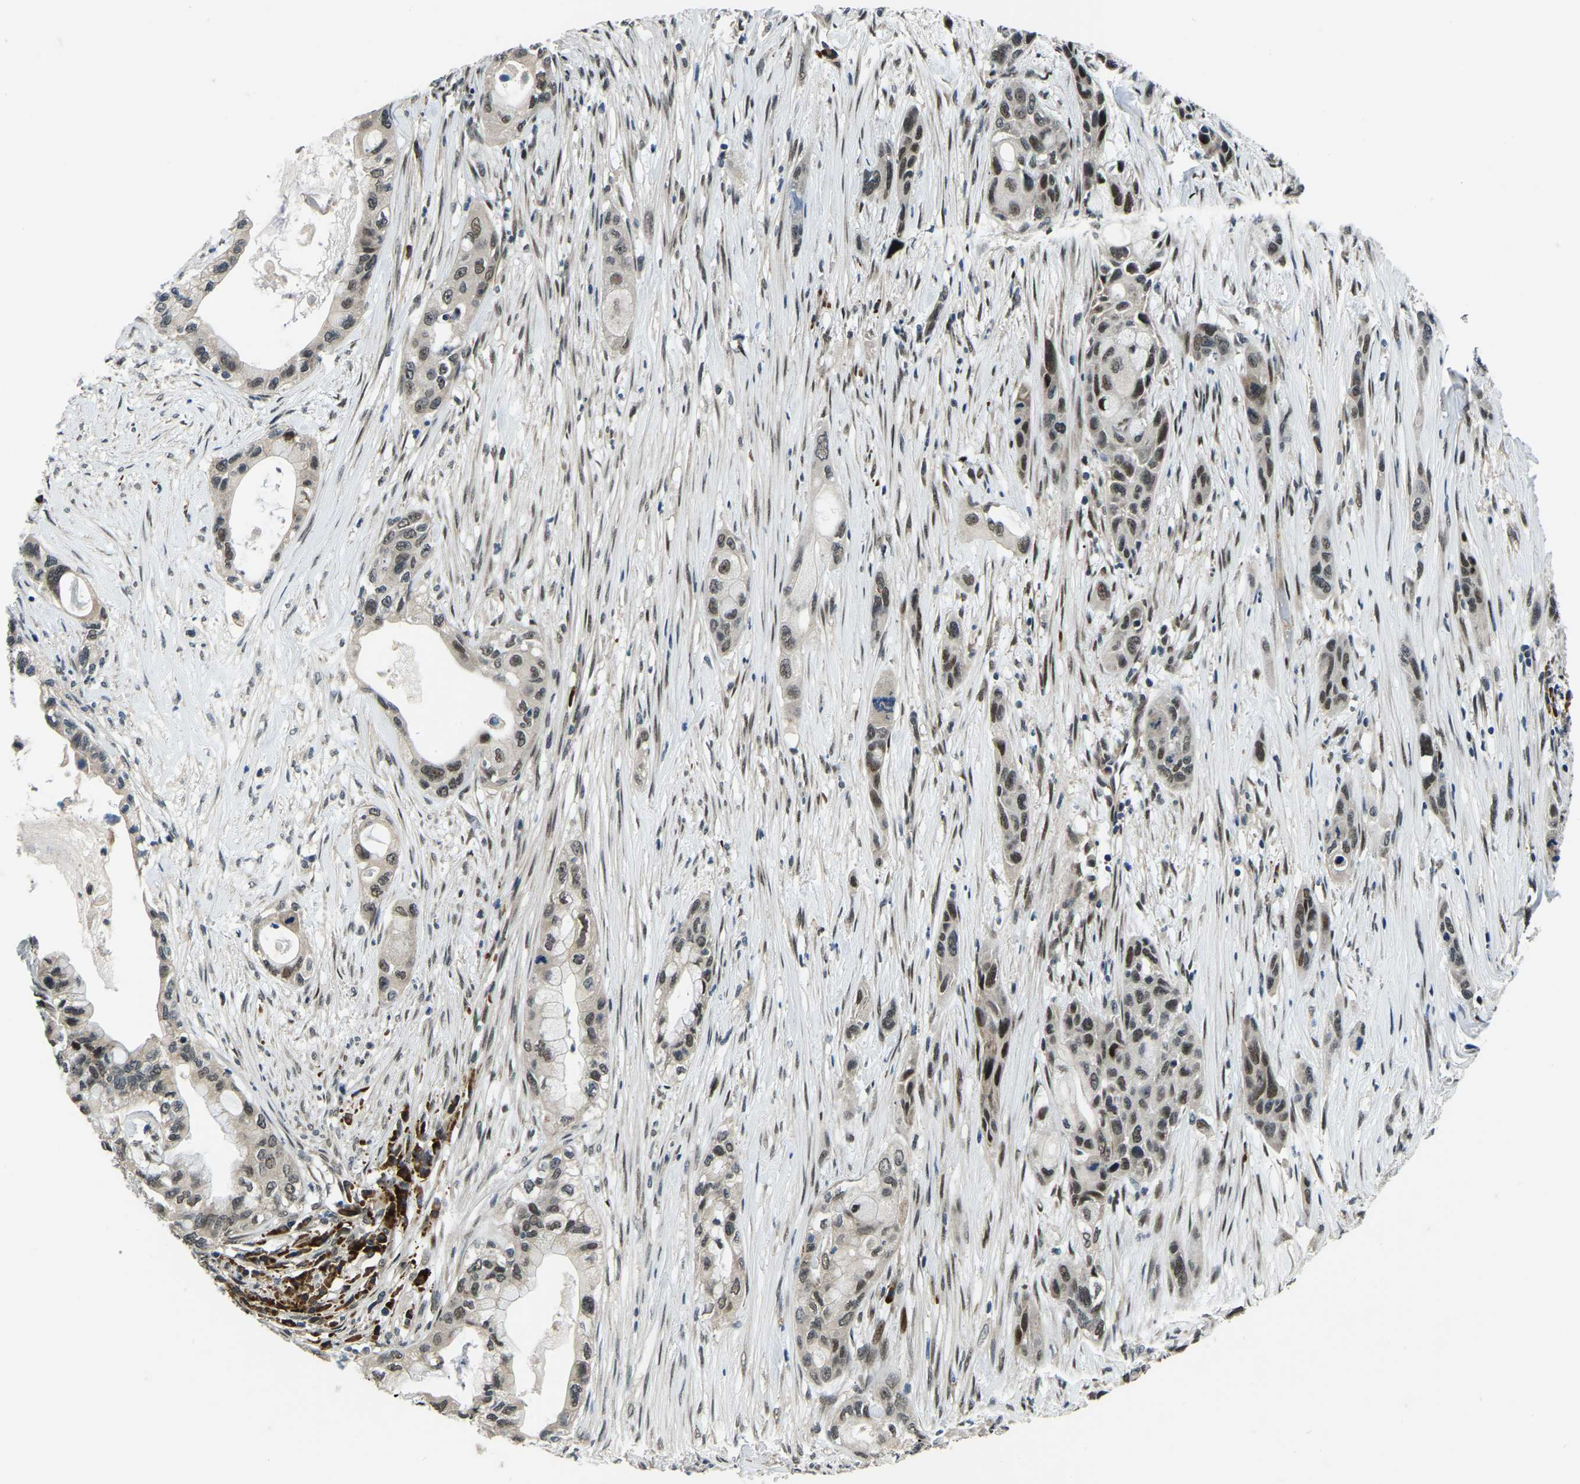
{"staining": {"intensity": "moderate", "quantity": ">75%", "location": "nuclear"}, "tissue": "pancreatic cancer", "cell_type": "Tumor cells", "image_type": "cancer", "snomed": [{"axis": "morphology", "description": "Adenocarcinoma, NOS"}, {"axis": "topography", "description": "Pancreas"}], "caption": "The micrograph exhibits a brown stain indicating the presence of a protein in the nuclear of tumor cells in adenocarcinoma (pancreatic). The staining is performed using DAB (3,3'-diaminobenzidine) brown chromogen to label protein expression. The nuclei are counter-stained blue using hematoxylin.", "gene": "ING2", "patient": {"sex": "male", "age": 53}}